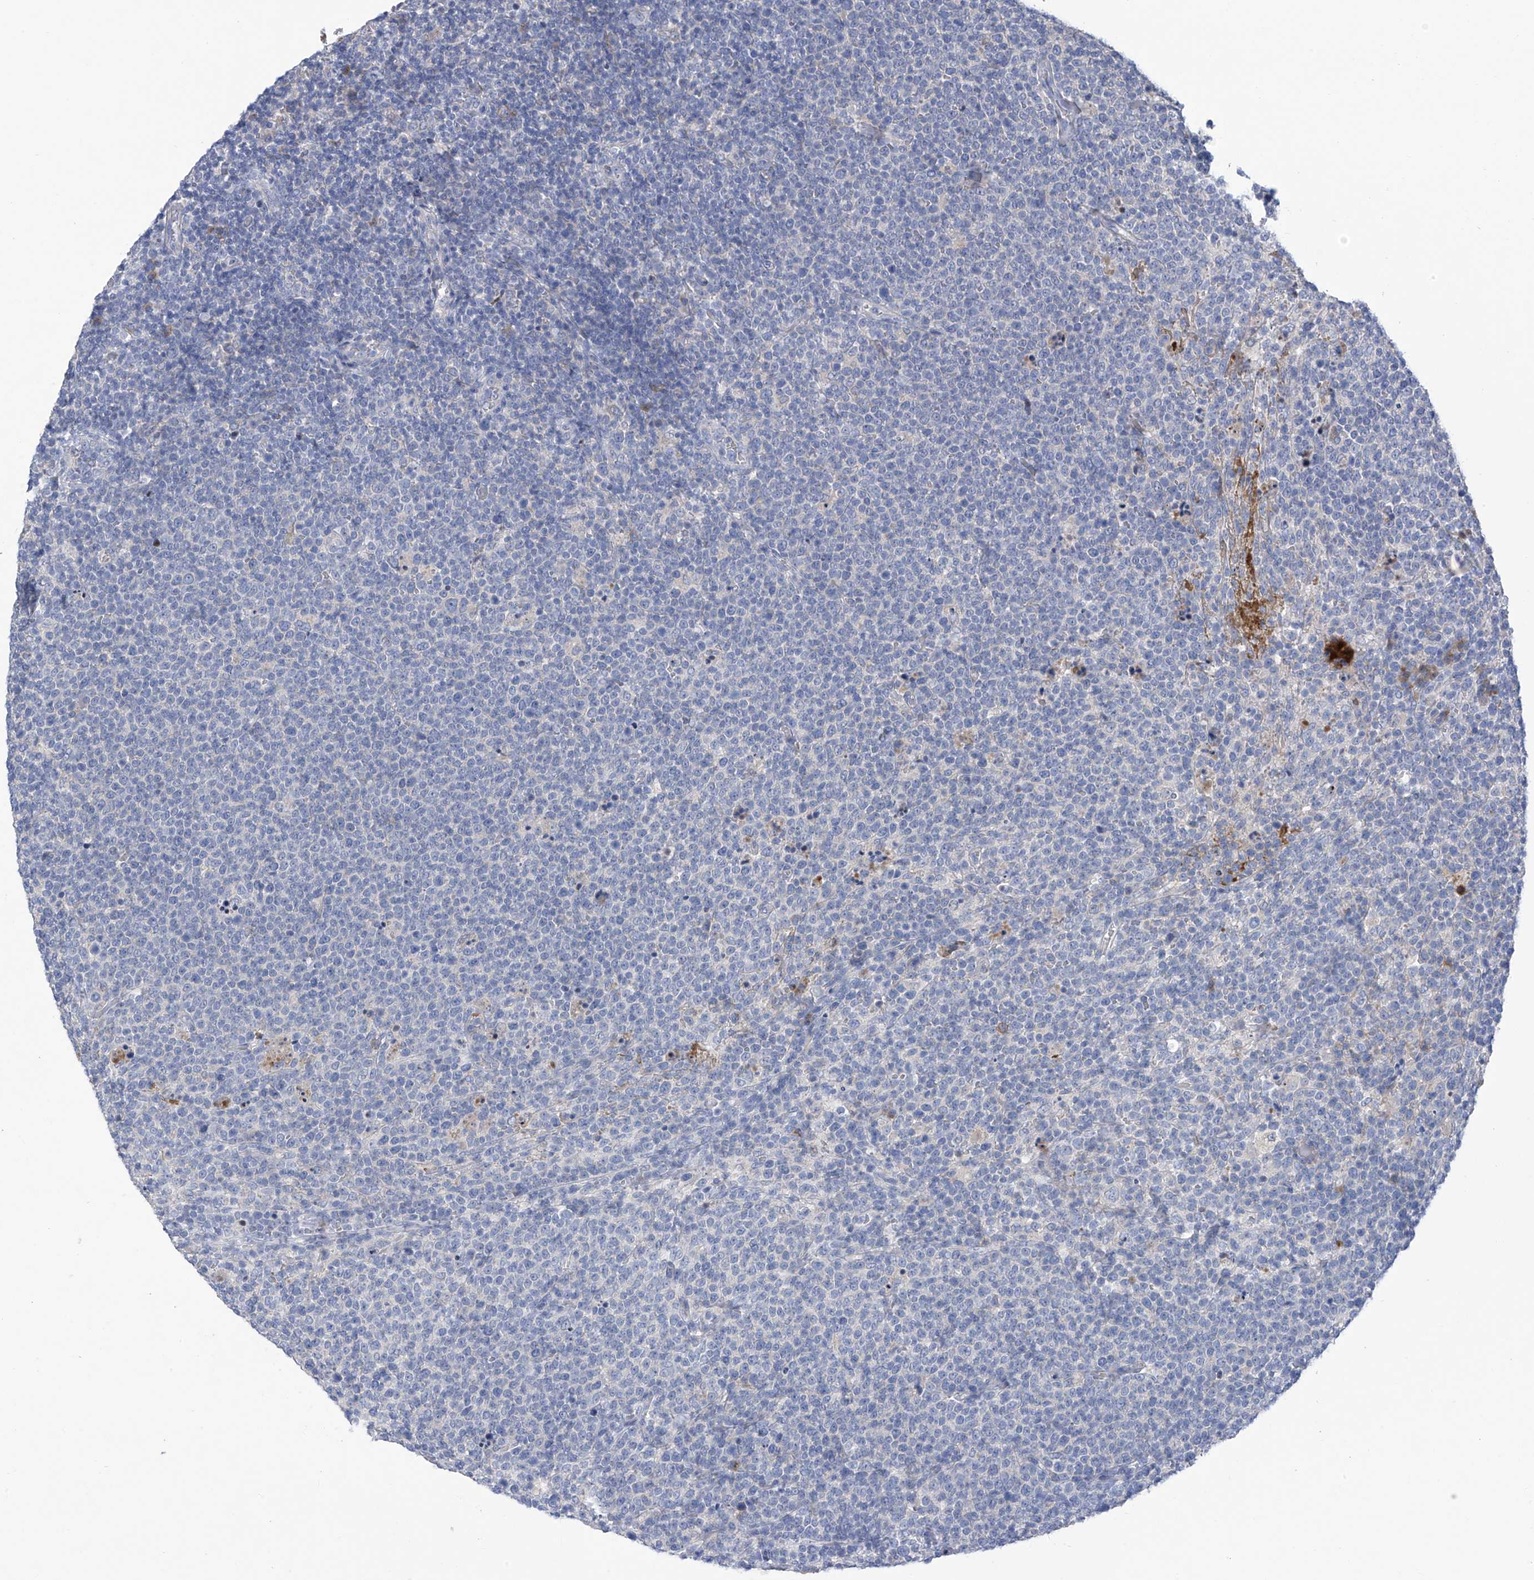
{"staining": {"intensity": "negative", "quantity": "none", "location": "none"}, "tissue": "lymphoma", "cell_type": "Tumor cells", "image_type": "cancer", "snomed": [{"axis": "morphology", "description": "Malignant lymphoma, non-Hodgkin's type, High grade"}, {"axis": "topography", "description": "Lymph node"}], "caption": "Immunohistochemical staining of malignant lymphoma, non-Hodgkin's type (high-grade) demonstrates no significant staining in tumor cells.", "gene": "SLCO4A1", "patient": {"sex": "male", "age": 61}}